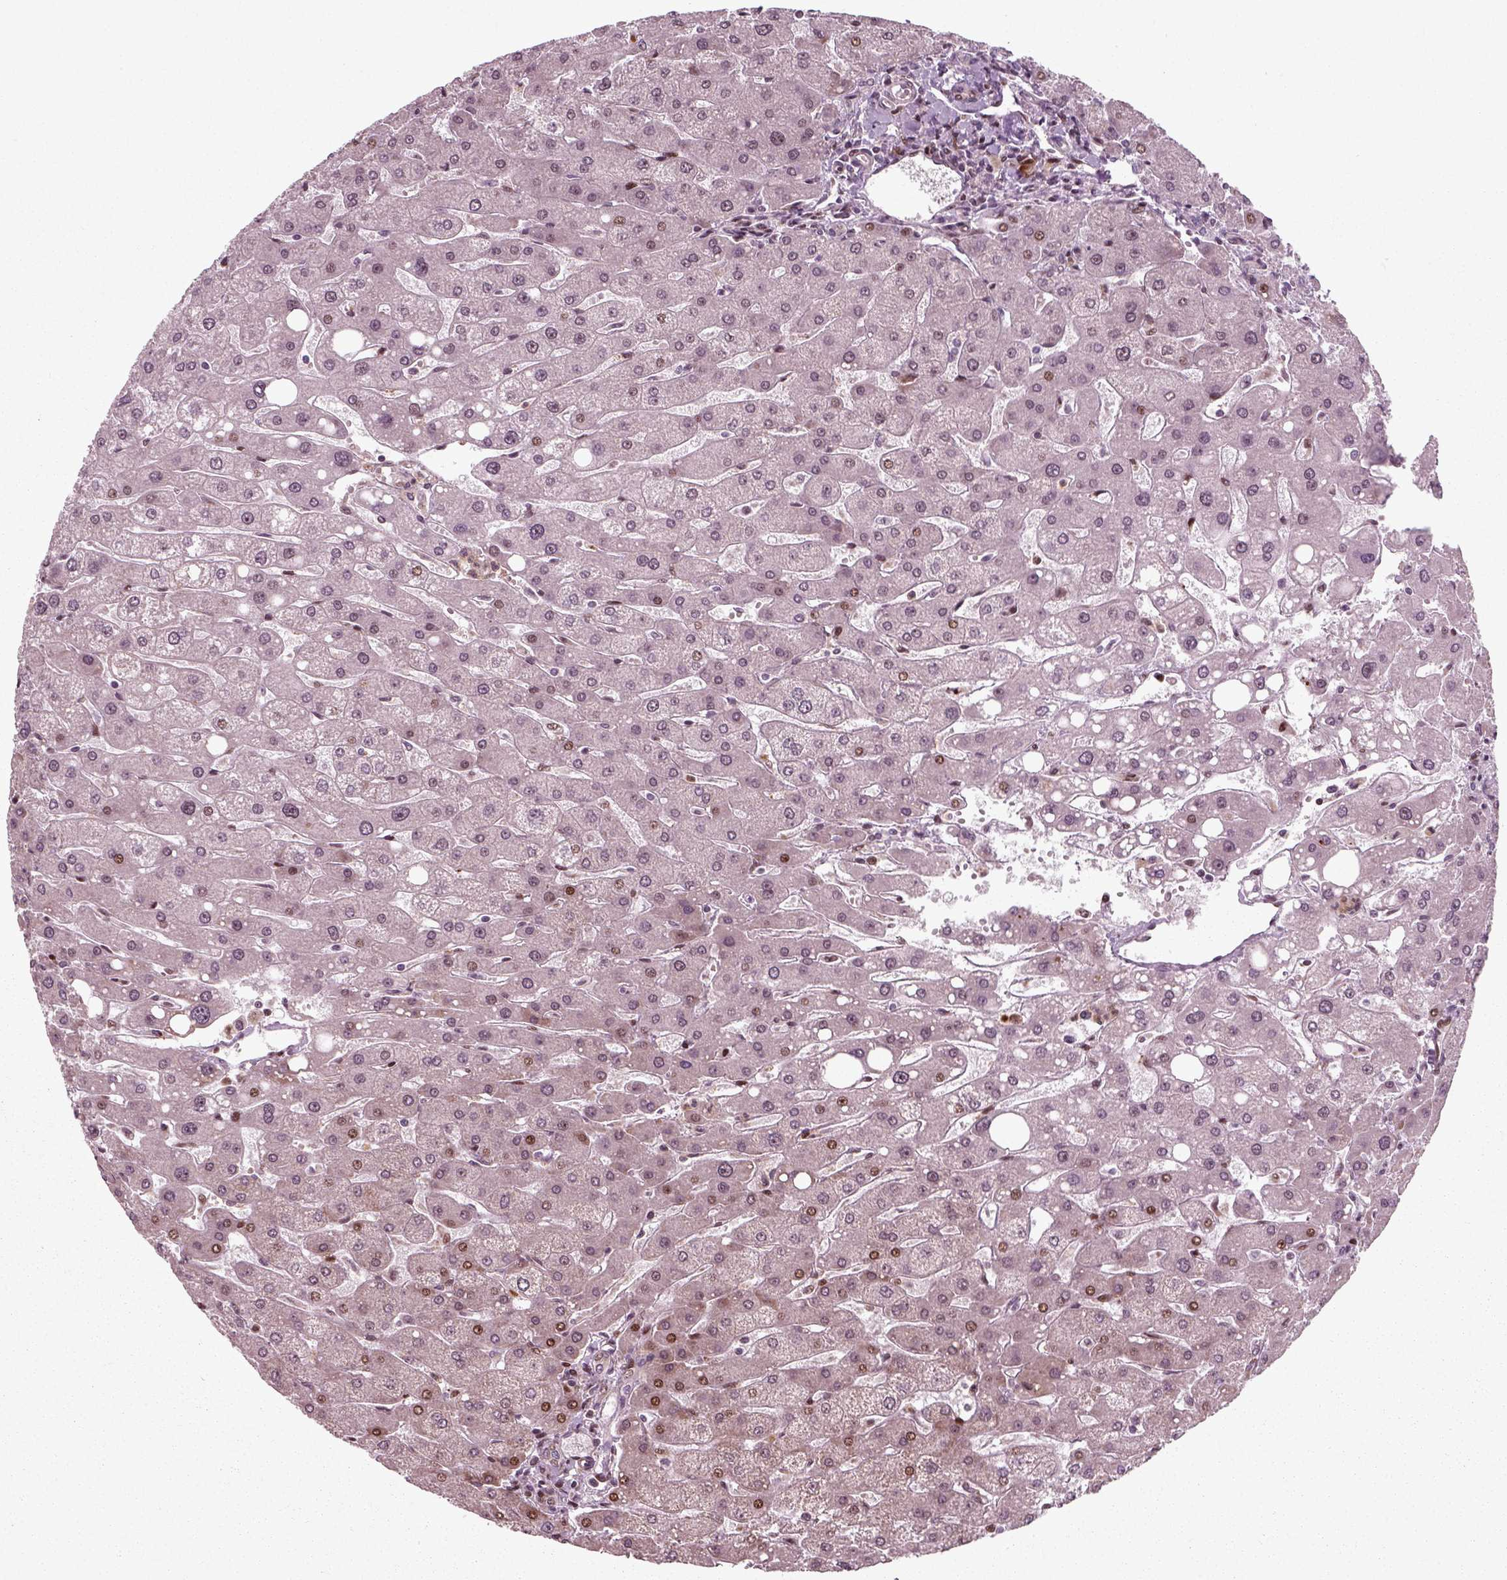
{"staining": {"intensity": "moderate", "quantity": "<25%", "location": "nuclear"}, "tissue": "liver", "cell_type": "Cholangiocytes", "image_type": "normal", "snomed": [{"axis": "morphology", "description": "Normal tissue, NOS"}, {"axis": "topography", "description": "Liver"}], "caption": "Approximately <25% of cholangiocytes in normal liver reveal moderate nuclear protein positivity as visualized by brown immunohistochemical staining.", "gene": "CDC14A", "patient": {"sex": "male", "age": 67}}